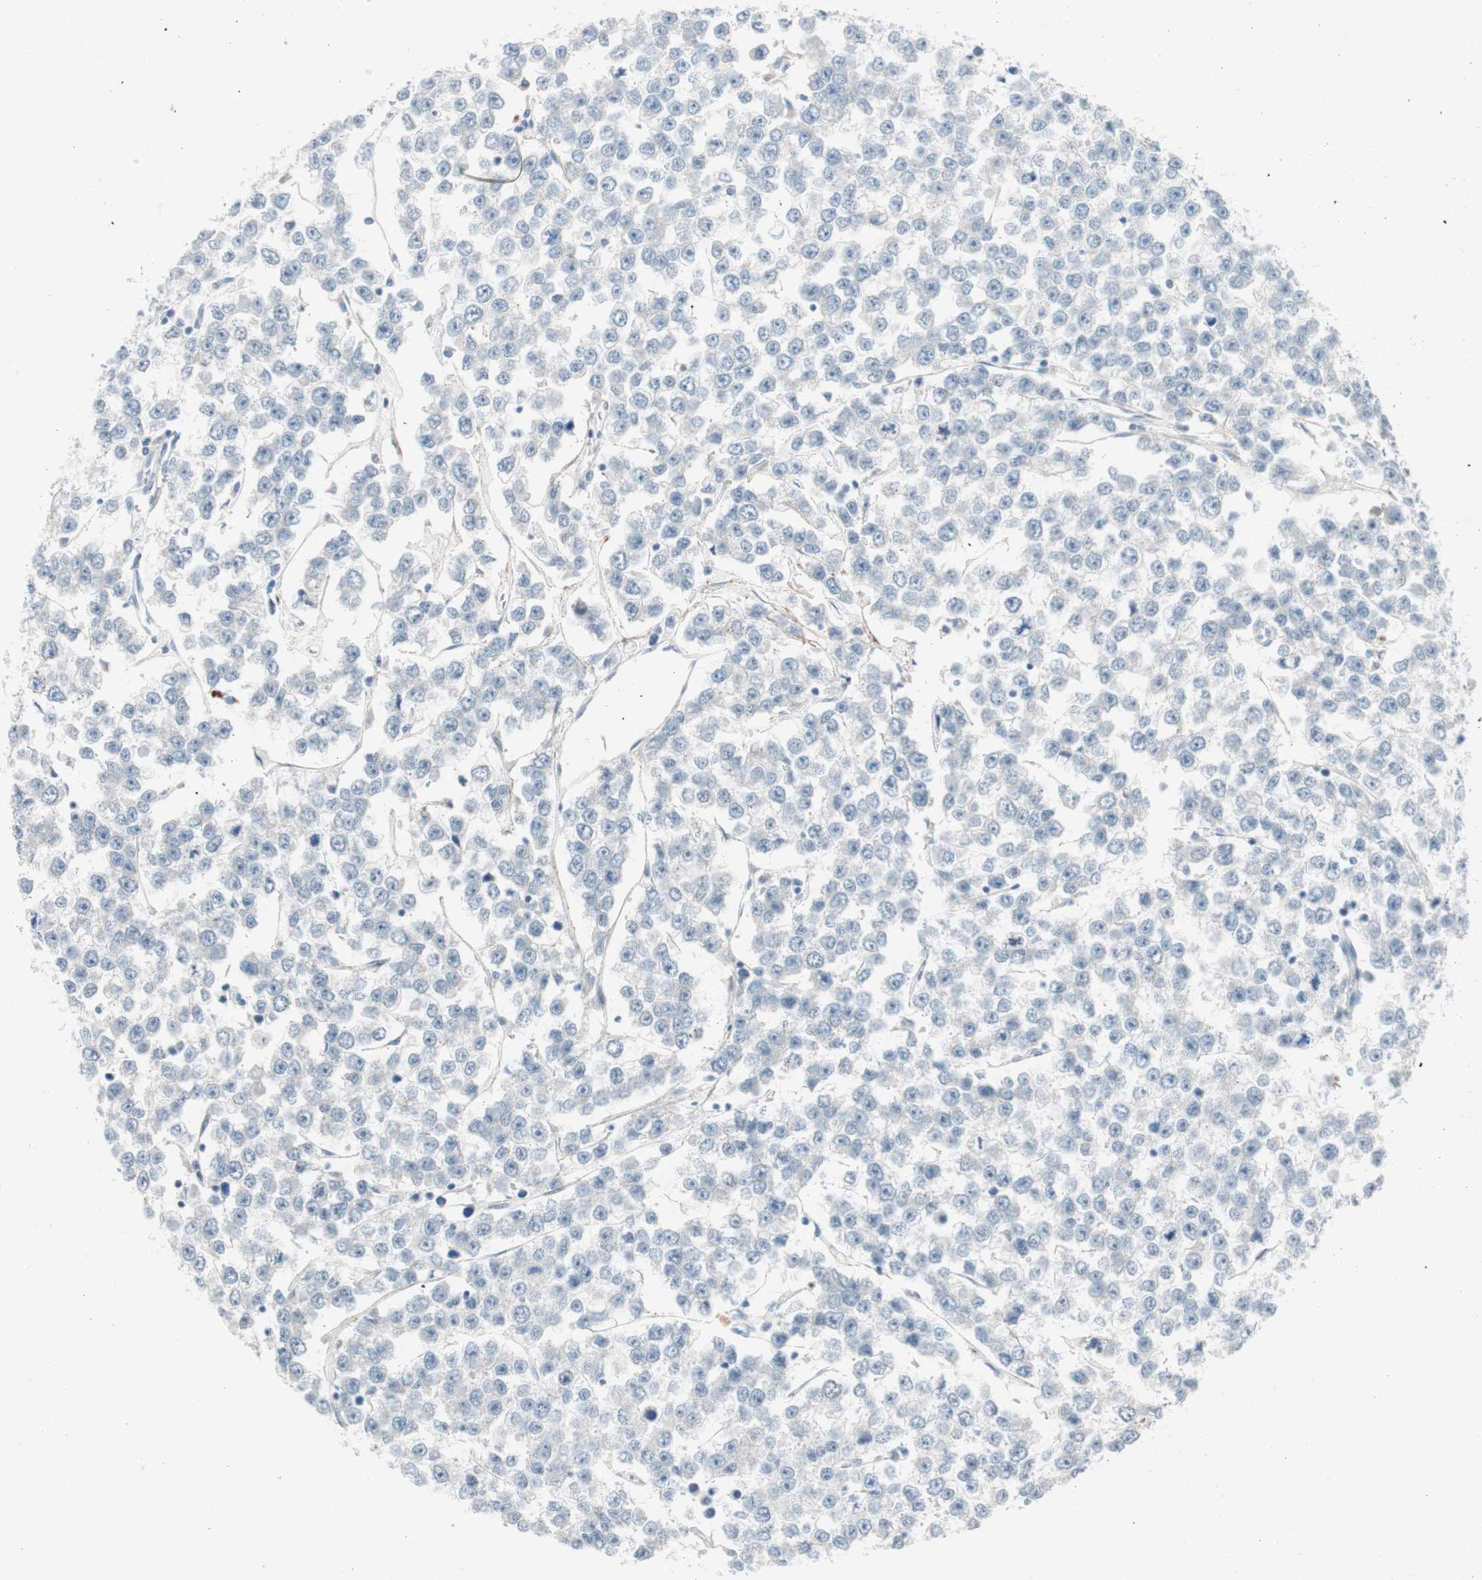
{"staining": {"intensity": "negative", "quantity": "none", "location": "none"}, "tissue": "testis cancer", "cell_type": "Tumor cells", "image_type": "cancer", "snomed": [{"axis": "morphology", "description": "Seminoma, NOS"}, {"axis": "morphology", "description": "Carcinoma, Embryonal, NOS"}, {"axis": "topography", "description": "Testis"}], "caption": "The photomicrograph demonstrates no significant positivity in tumor cells of testis cancer (embryonal carcinoma).", "gene": "FOSL1", "patient": {"sex": "male", "age": 52}}